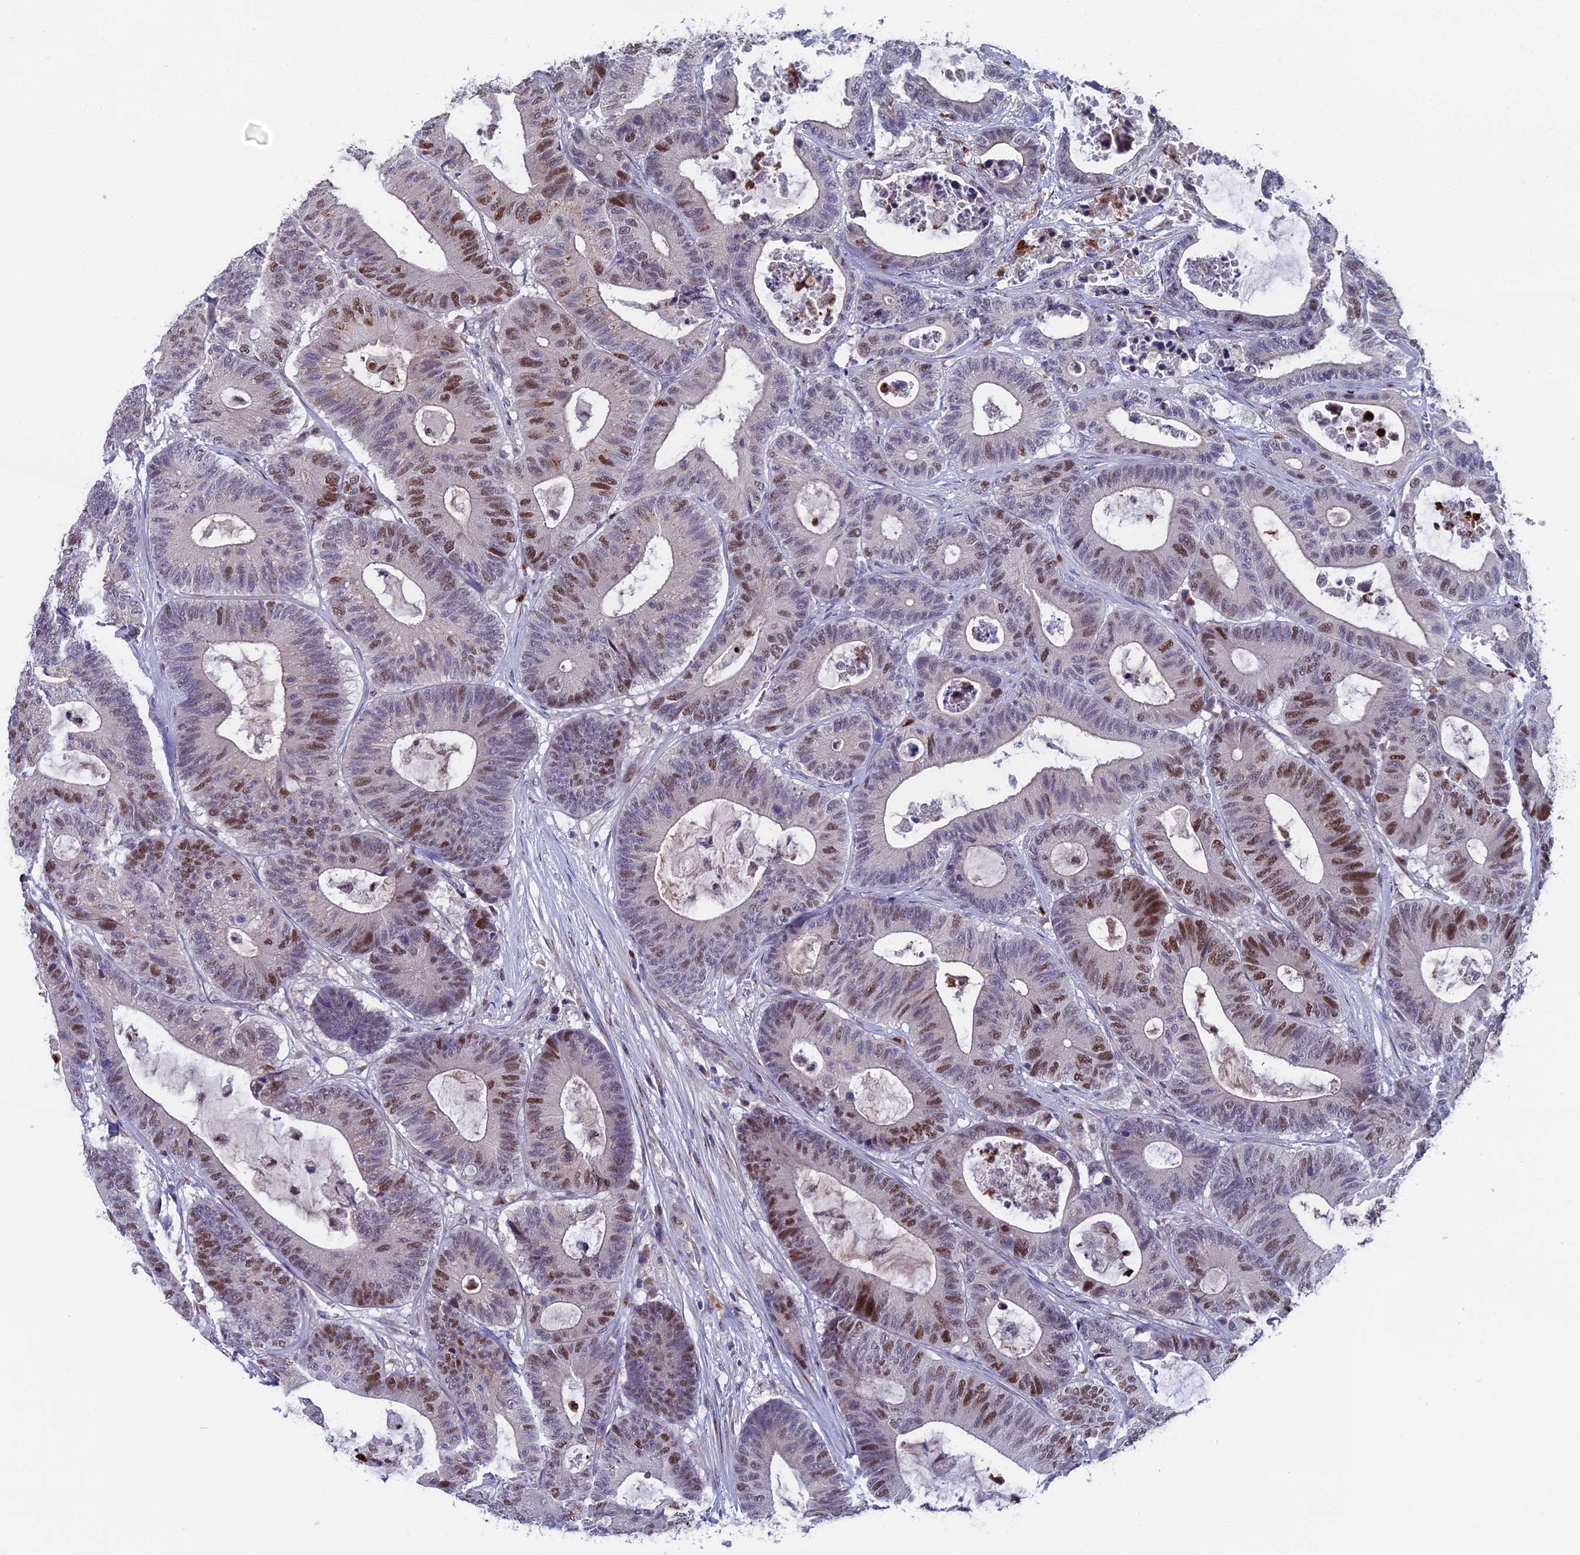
{"staining": {"intensity": "moderate", "quantity": "25%-75%", "location": "nuclear"}, "tissue": "colorectal cancer", "cell_type": "Tumor cells", "image_type": "cancer", "snomed": [{"axis": "morphology", "description": "Adenocarcinoma, NOS"}, {"axis": "topography", "description": "Colon"}], "caption": "Colorectal adenocarcinoma tissue reveals moderate nuclear expression in approximately 25%-75% of tumor cells", "gene": "LIG1", "patient": {"sex": "female", "age": 84}}